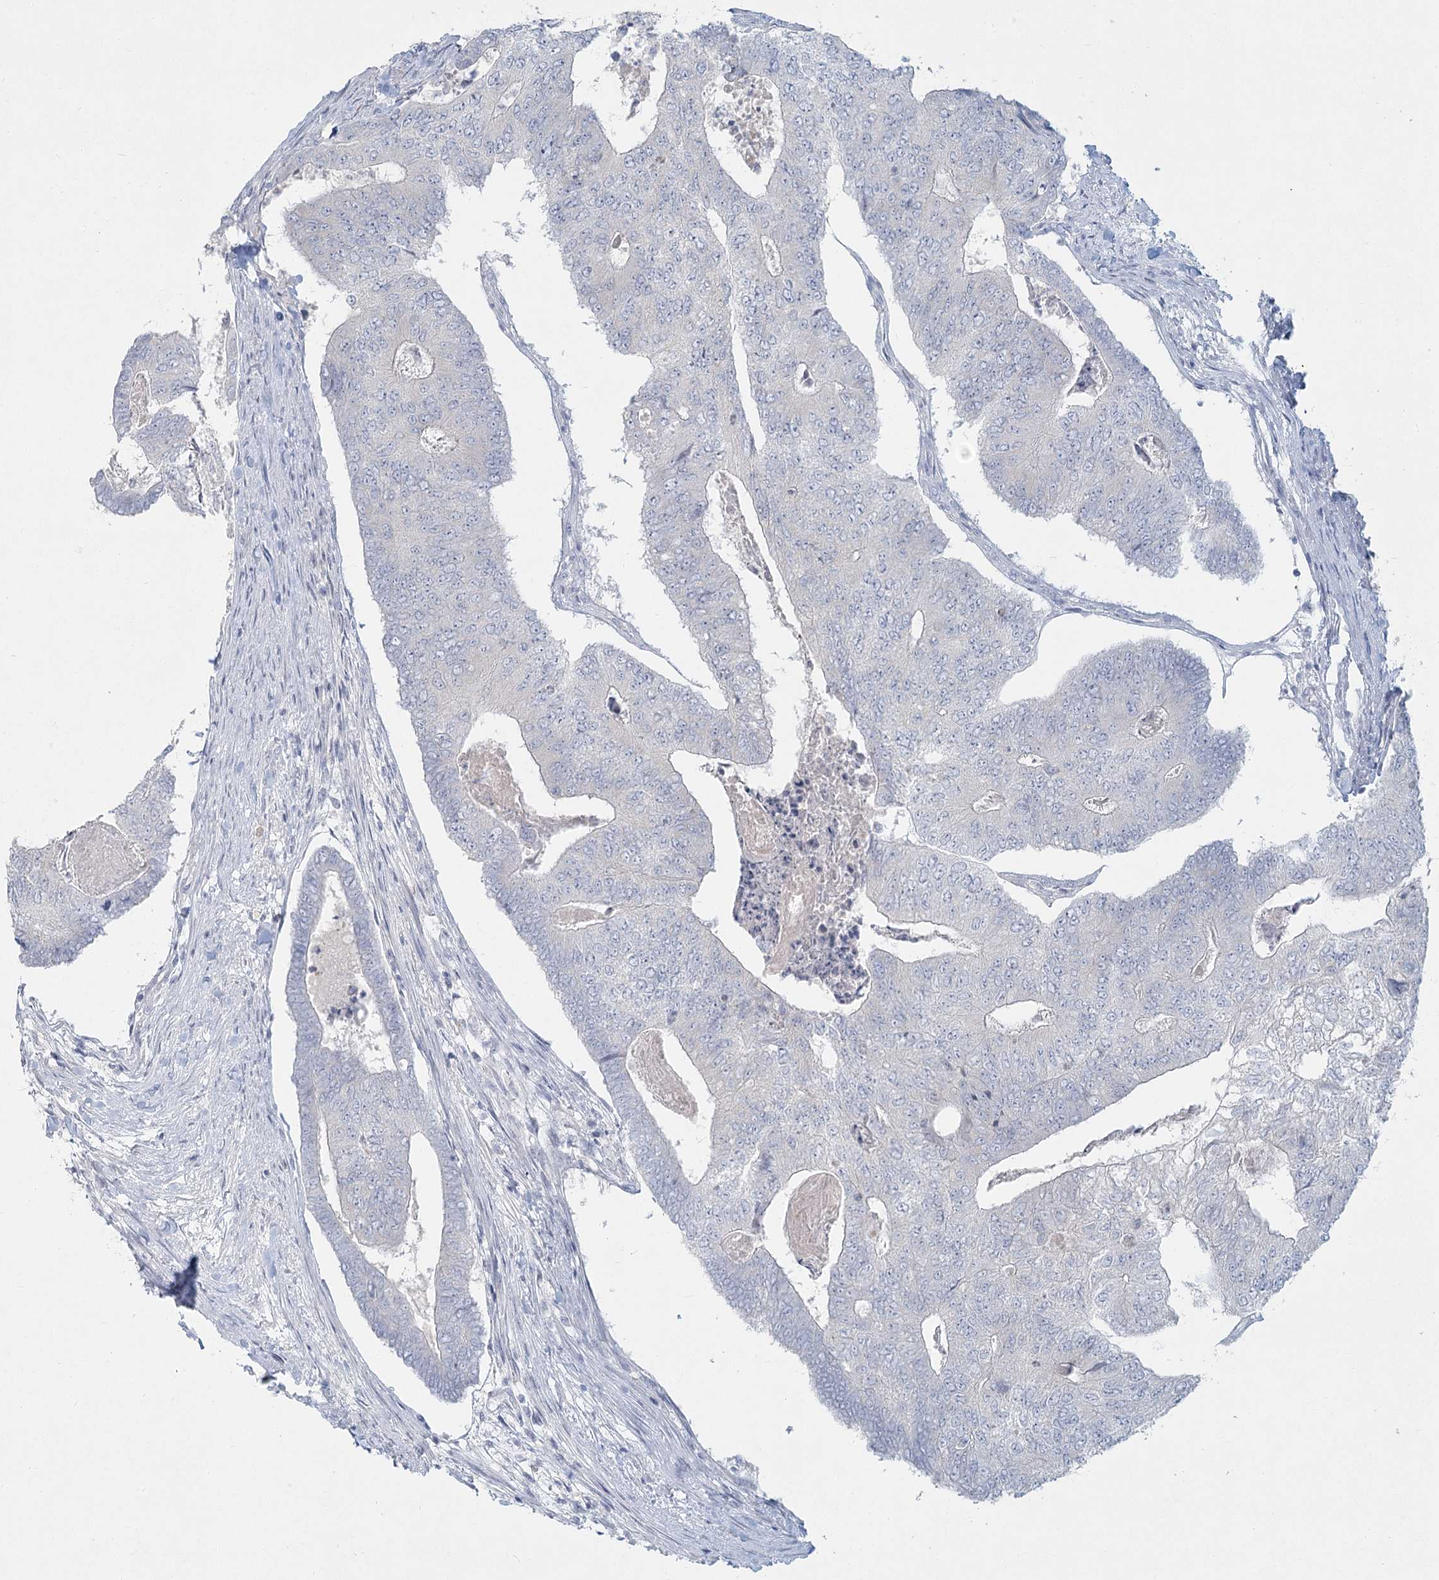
{"staining": {"intensity": "negative", "quantity": "none", "location": "none"}, "tissue": "colorectal cancer", "cell_type": "Tumor cells", "image_type": "cancer", "snomed": [{"axis": "morphology", "description": "Adenocarcinoma, NOS"}, {"axis": "topography", "description": "Colon"}], "caption": "DAB immunohistochemical staining of human colorectal adenocarcinoma displays no significant positivity in tumor cells.", "gene": "LRP2BP", "patient": {"sex": "female", "age": 67}}